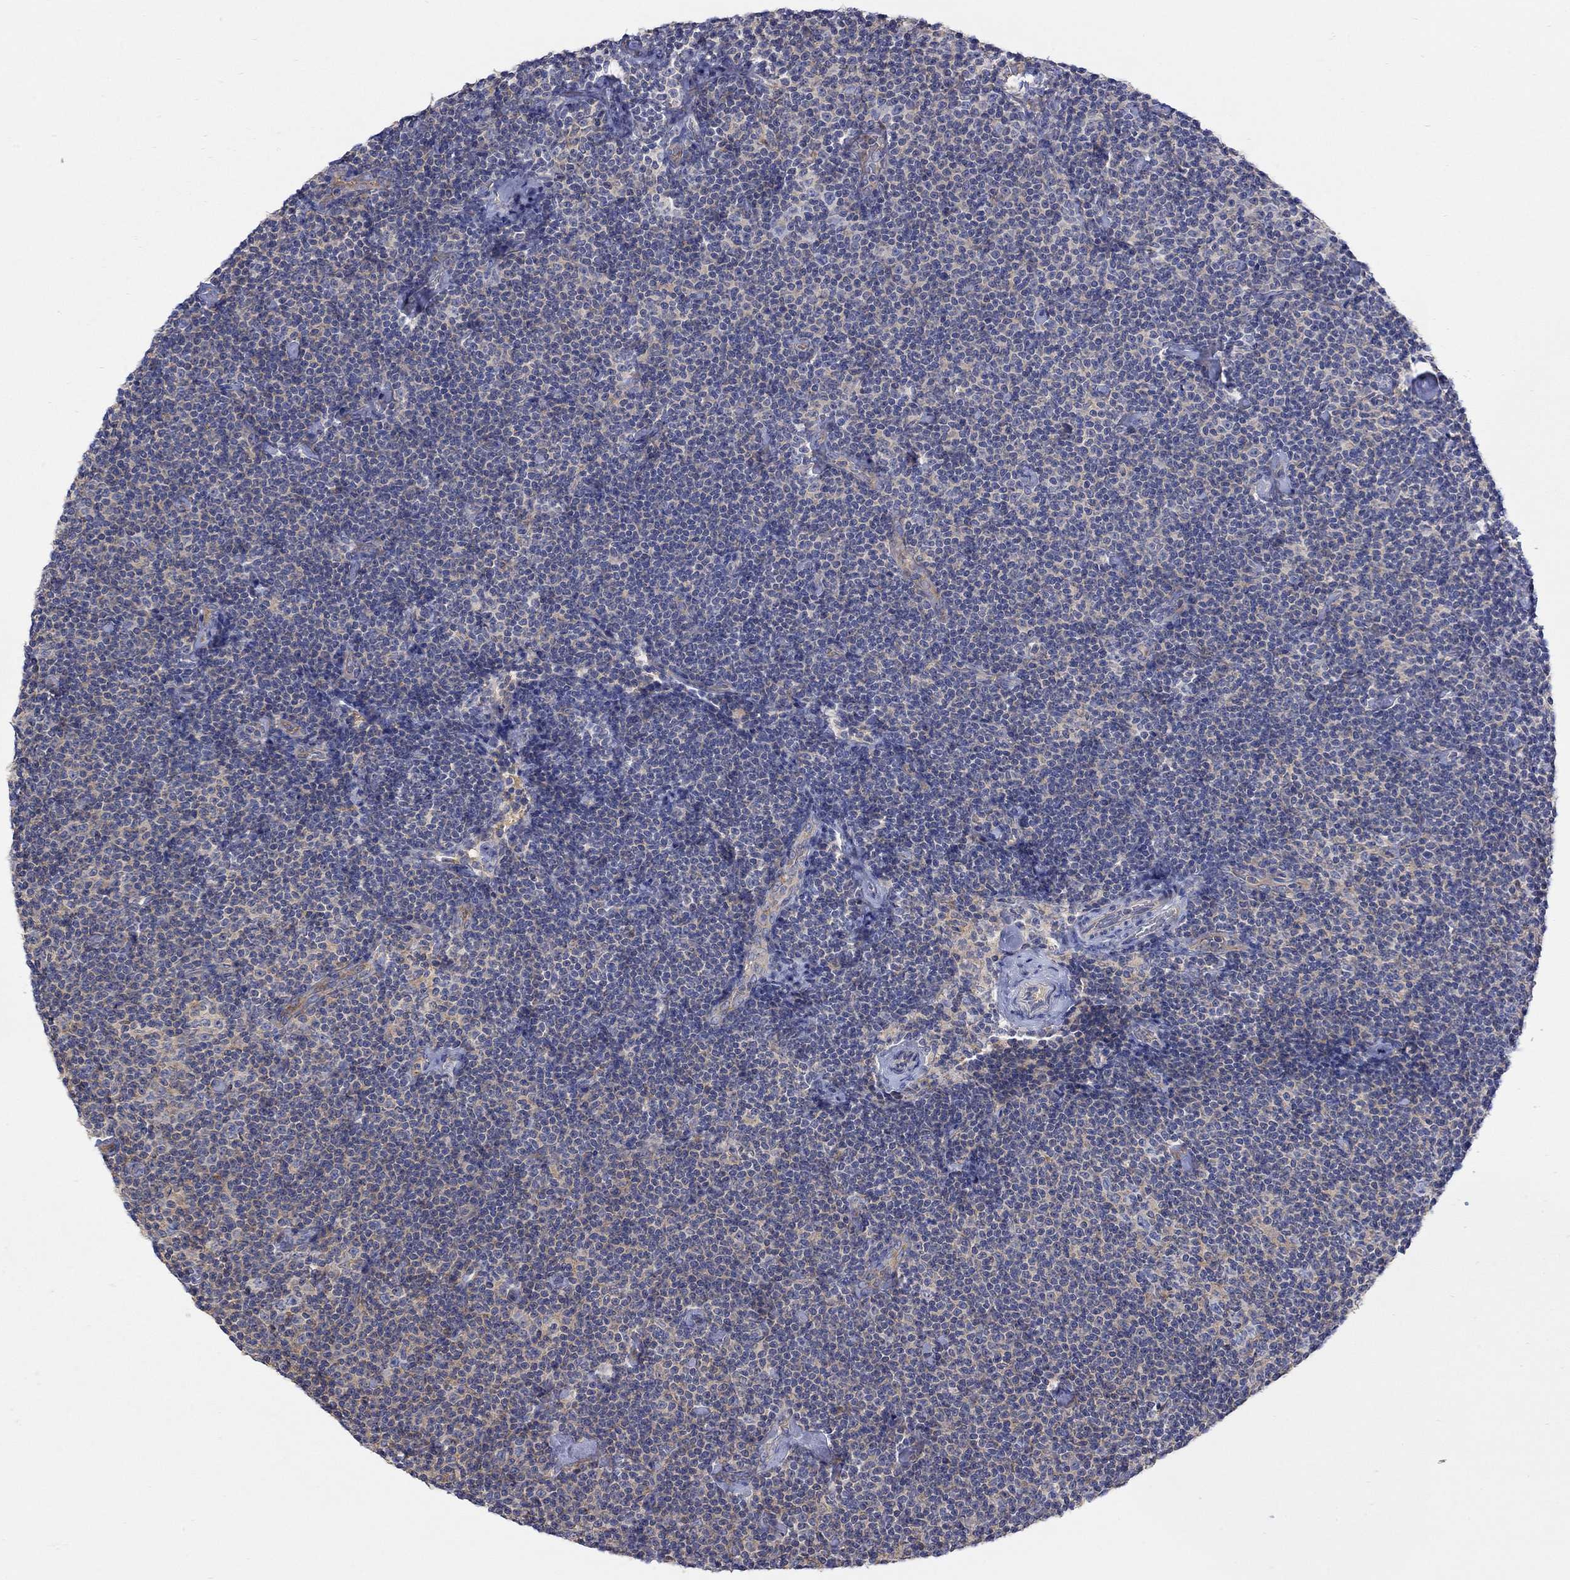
{"staining": {"intensity": "weak", "quantity": "25%-75%", "location": "cytoplasmic/membranous"}, "tissue": "lymphoma", "cell_type": "Tumor cells", "image_type": "cancer", "snomed": [{"axis": "morphology", "description": "Malignant lymphoma, non-Hodgkin's type, Low grade"}, {"axis": "topography", "description": "Lymph node"}], "caption": "Weak cytoplasmic/membranous protein expression is appreciated in about 25%-75% of tumor cells in malignant lymphoma, non-Hodgkin's type (low-grade).", "gene": "TEKT3", "patient": {"sex": "male", "age": 81}}